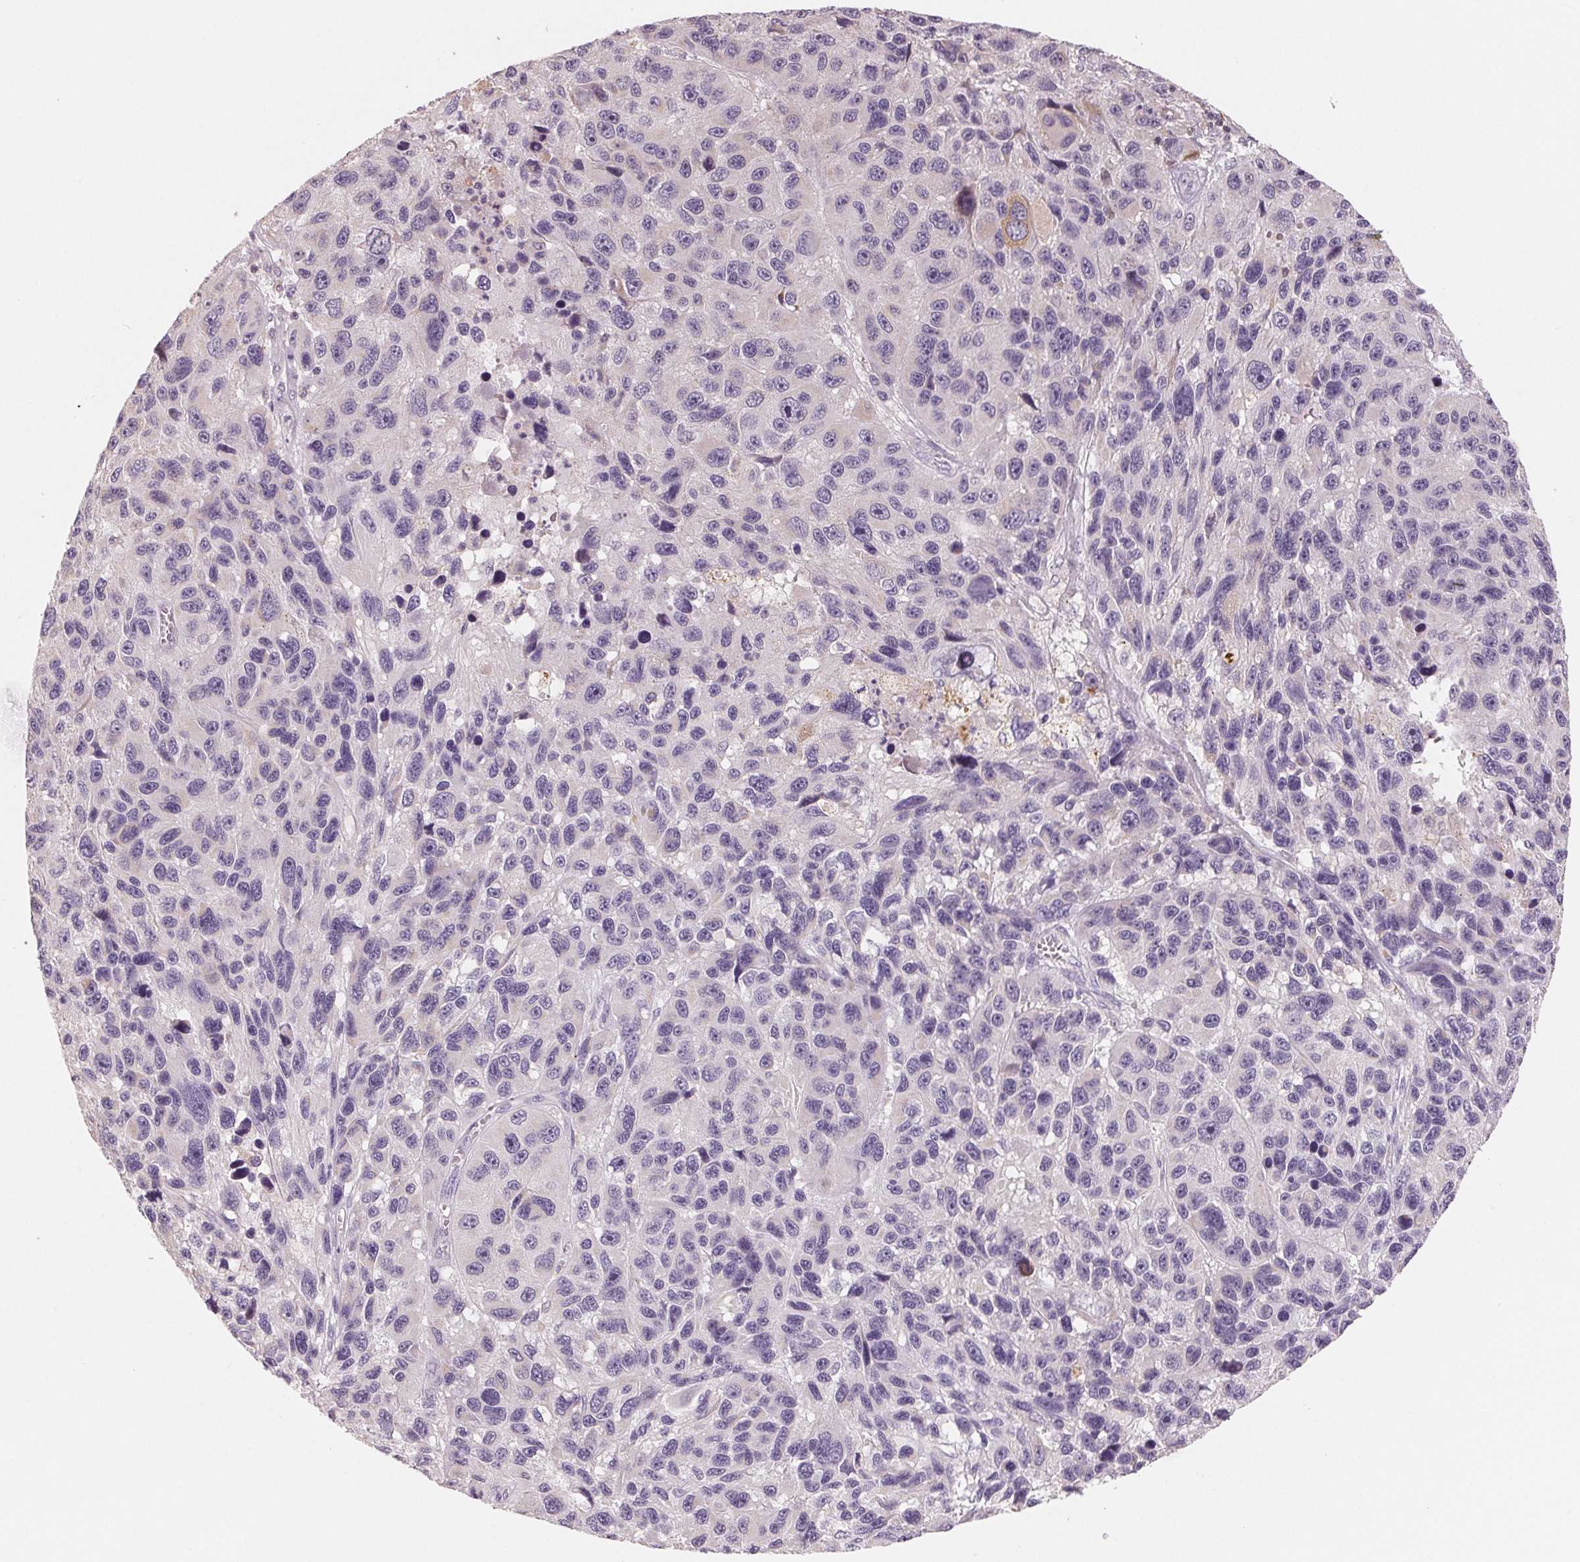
{"staining": {"intensity": "negative", "quantity": "none", "location": "none"}, "tissue": "melanoma", "cell_type": "Tumor cells", "image_type": "cancer", "snomed": [{"axis": "morphology", "description": "Malignant melanoma, NOS"}, {"axis": "topography", "description": "Skin"}], "caption": "High power microscopy photomicrograph of an immunohistochemistry image of malignant melanoma, revealing no significant staining in tumor cells.", "gene": "VTCN1", "patient": {"sex": "male", "age": 53}}